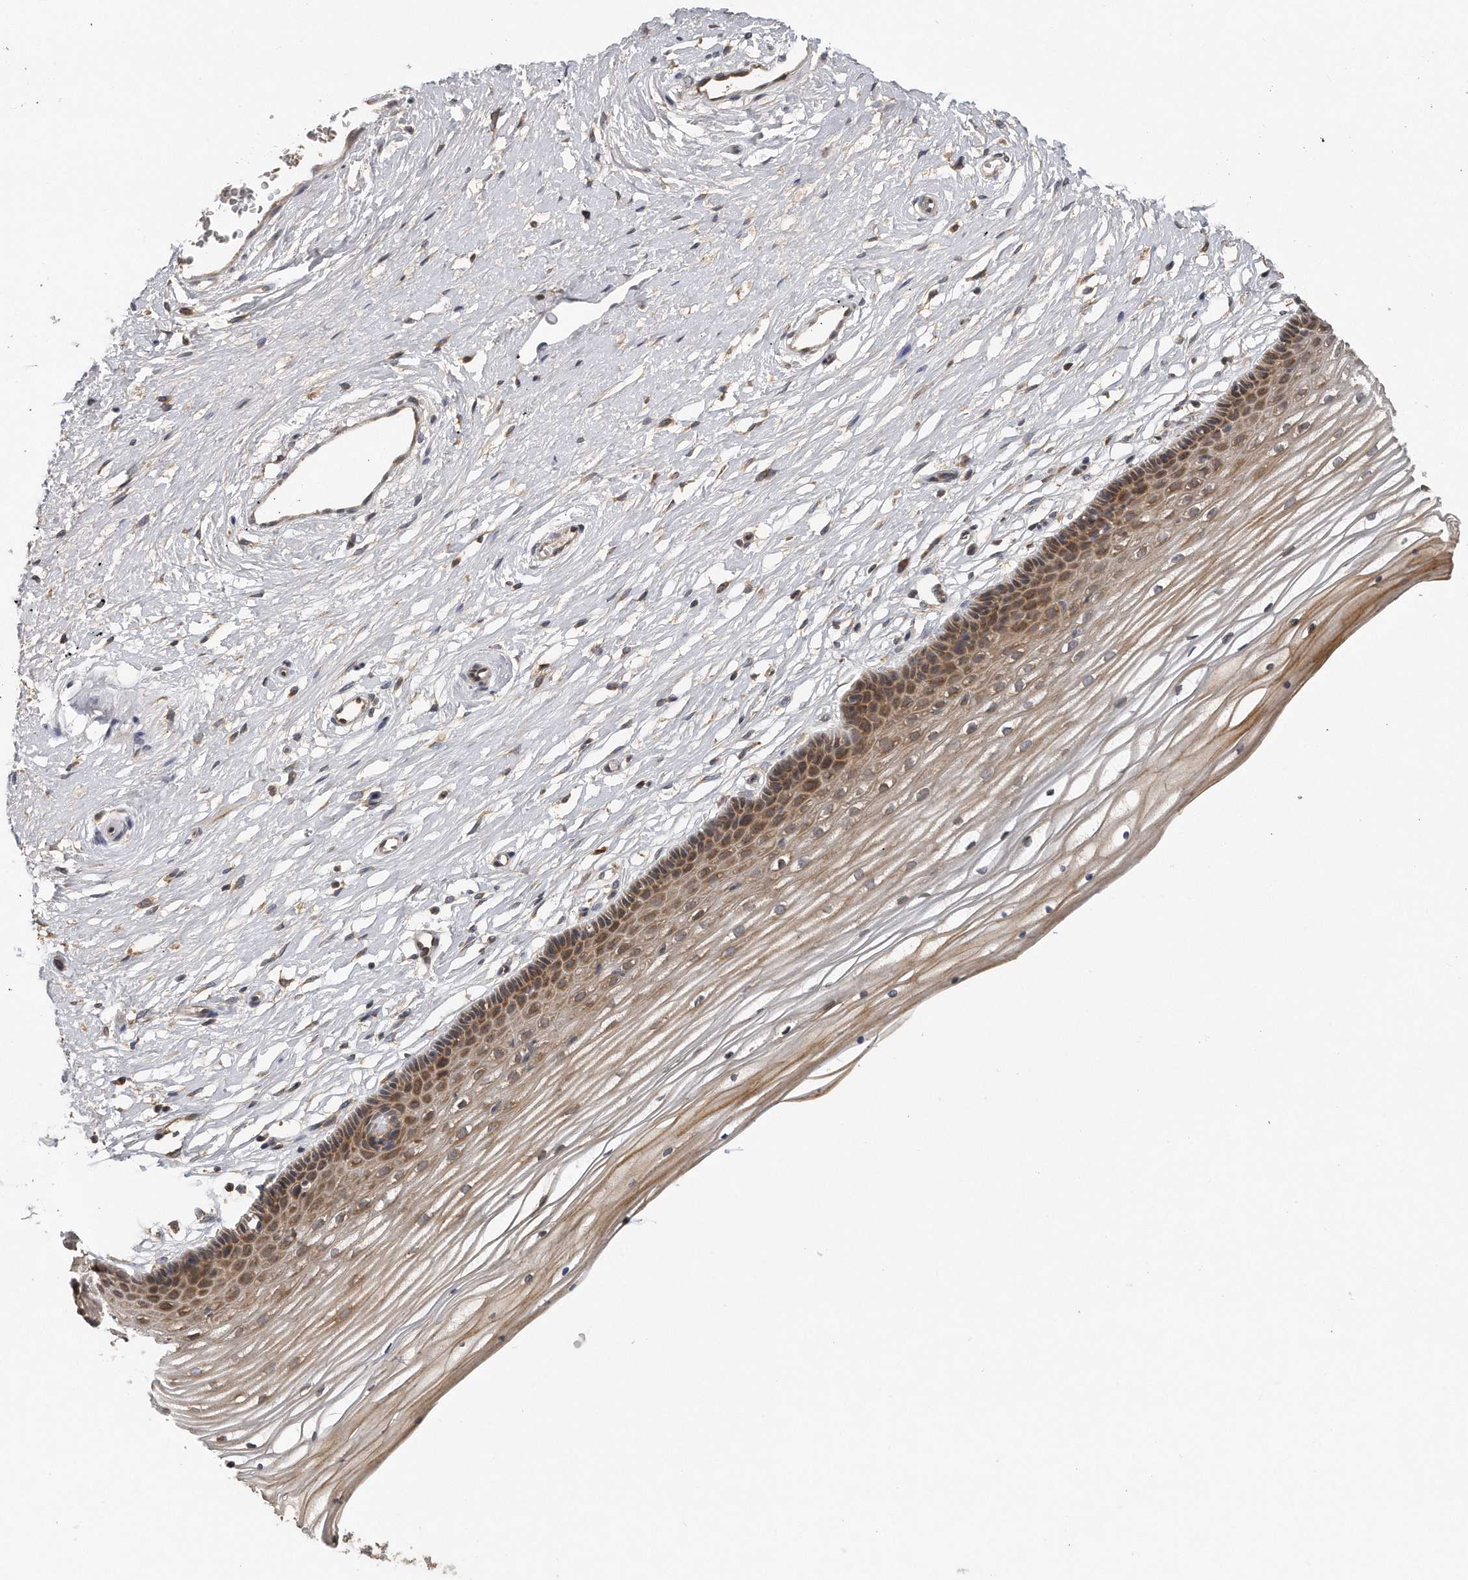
{"staining": {"intensity": "moderate", "quantity": ">75%", "location": "cytoplasmic/membranous"}, "tissue": "vagina", "cell_type": "Squamous epithelial cells", "image_type": "normal", "snomed": [{"axis": "morphology", "description": "Normal tissue, NOS"}, {"axis": "topography", "description": "Vagina"}, {"axis": "topography", "description": "Cervix"}], "caption": "Immunohistochemistry (IHC) image of benign vagina stained for a protein (brown), which displays medium levels of moderate cytoplasmic/membranous staining in approximately >75% of squamous epithelial cells.", "gene": "EIF3I", "patient": {"sex": "female", "age": 40}}